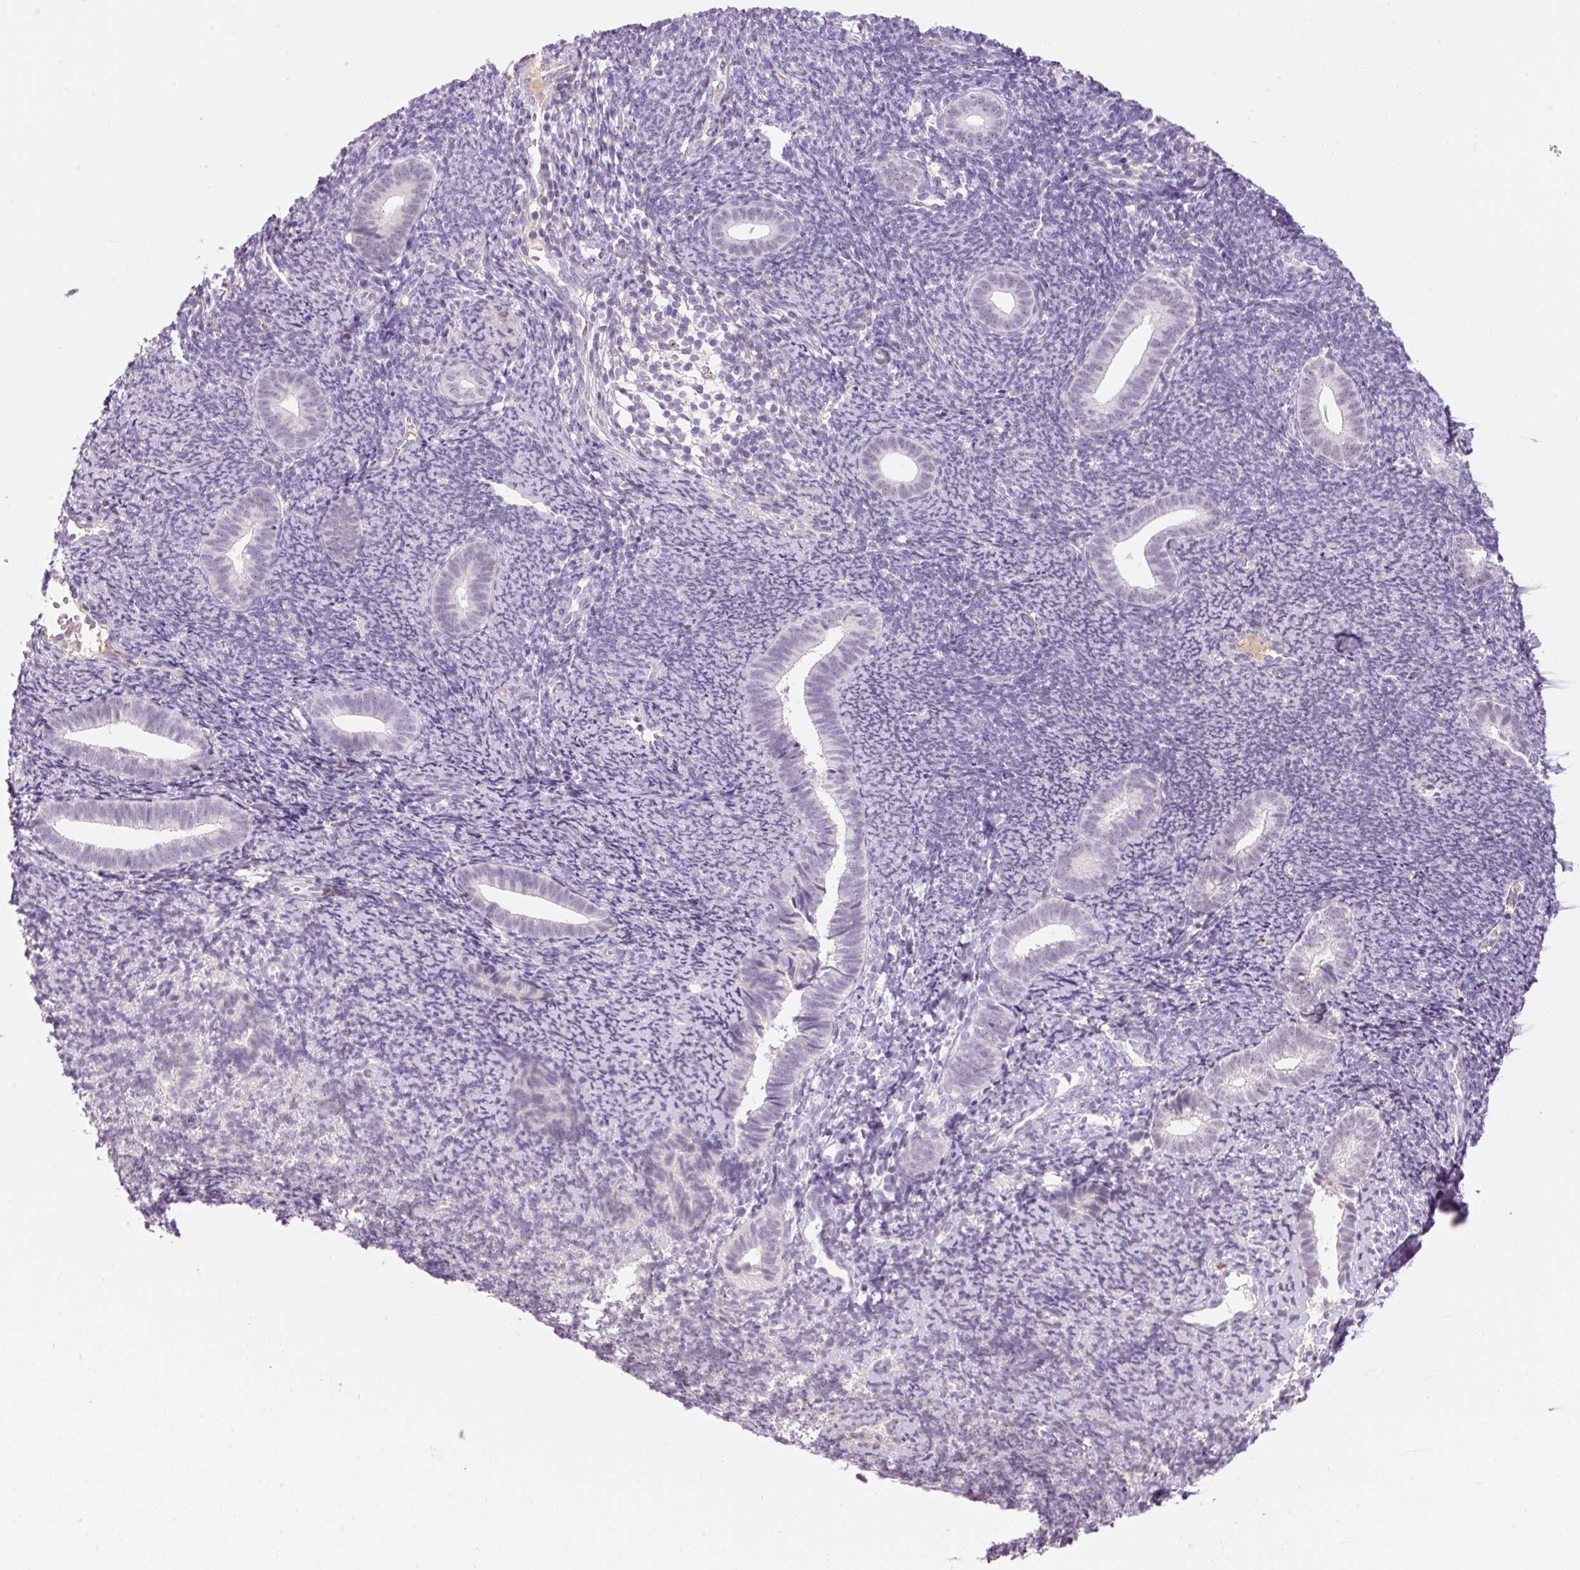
{"staining": {"intensity": "negative", "quantity": "none", "location": "none"}, "tissue": "endometrium", "cell_type": "Cells in endometrial stroma", "image_type": "normal", "snomed": [{"axis": "morphology", "description": "Normal tissue, NOS"}, {"axis": "topography", "description": "Endometrium"}], "caption": "This histopathology image is of unremarkable endometrium stained with immunohistochemistry to label a protein in brown with the nuclei are counter-stained blue. There is no staining in cells in endometrial stroma.", "gene": "HNF1A", "patient": {"sex": "female", "age": 39}}